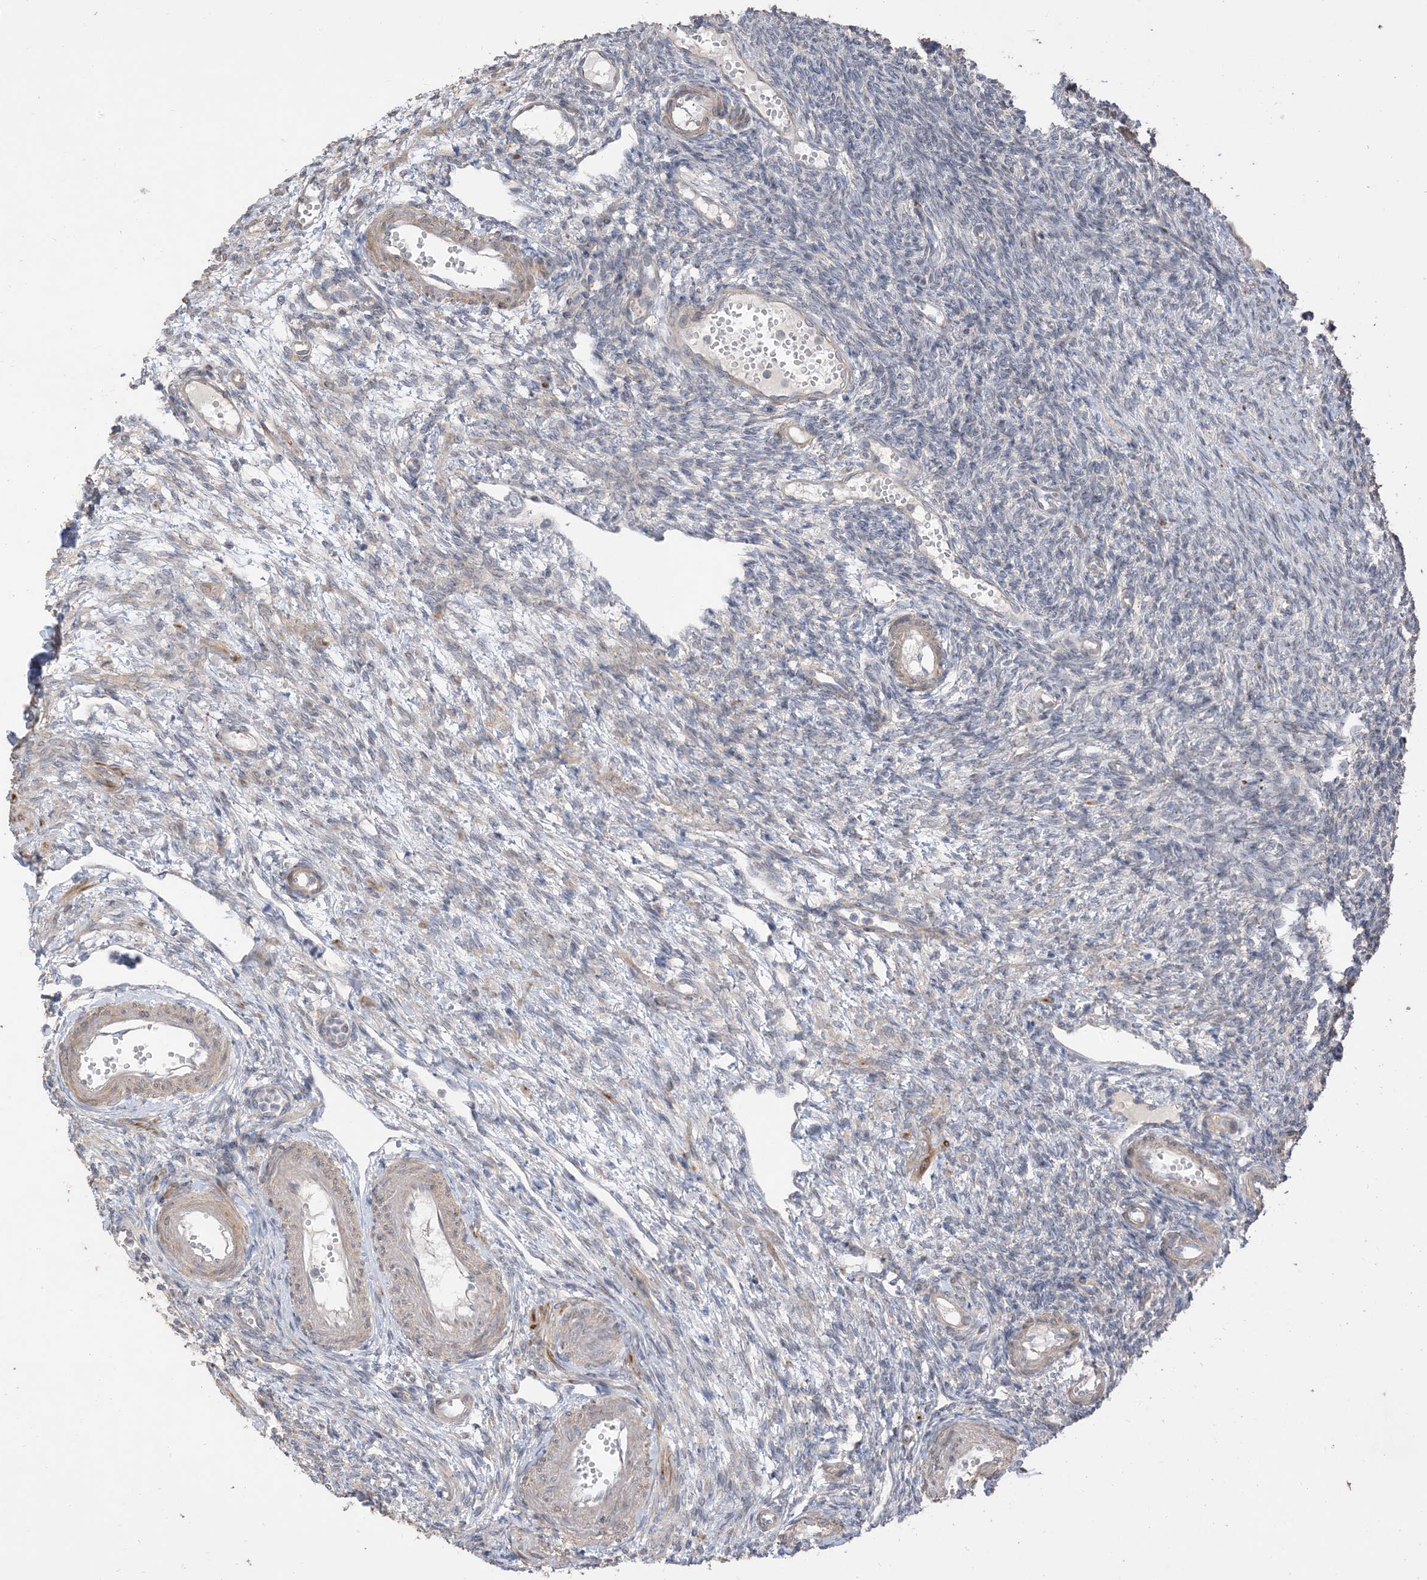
{"staining": {"intensity": "negative", "quantity": "none", "location": "none"}, "tissue": "ovary", "cell_type": "Follicle cells", "image_type": "normal", "snomed": [{"axis": "morphology", "description": "Normal tissue, NOS"}, {"axis": "morphology", "description": "Cyst, NOS"}, {"axis": "topography", "description": "Ovary"}], "caption": "The image demonstrates no staining of follicle cells in benign ovary. Nuclei are stained in blue.", "gene": "RNF175", "patient": {"sex": "female", "age": 33}}